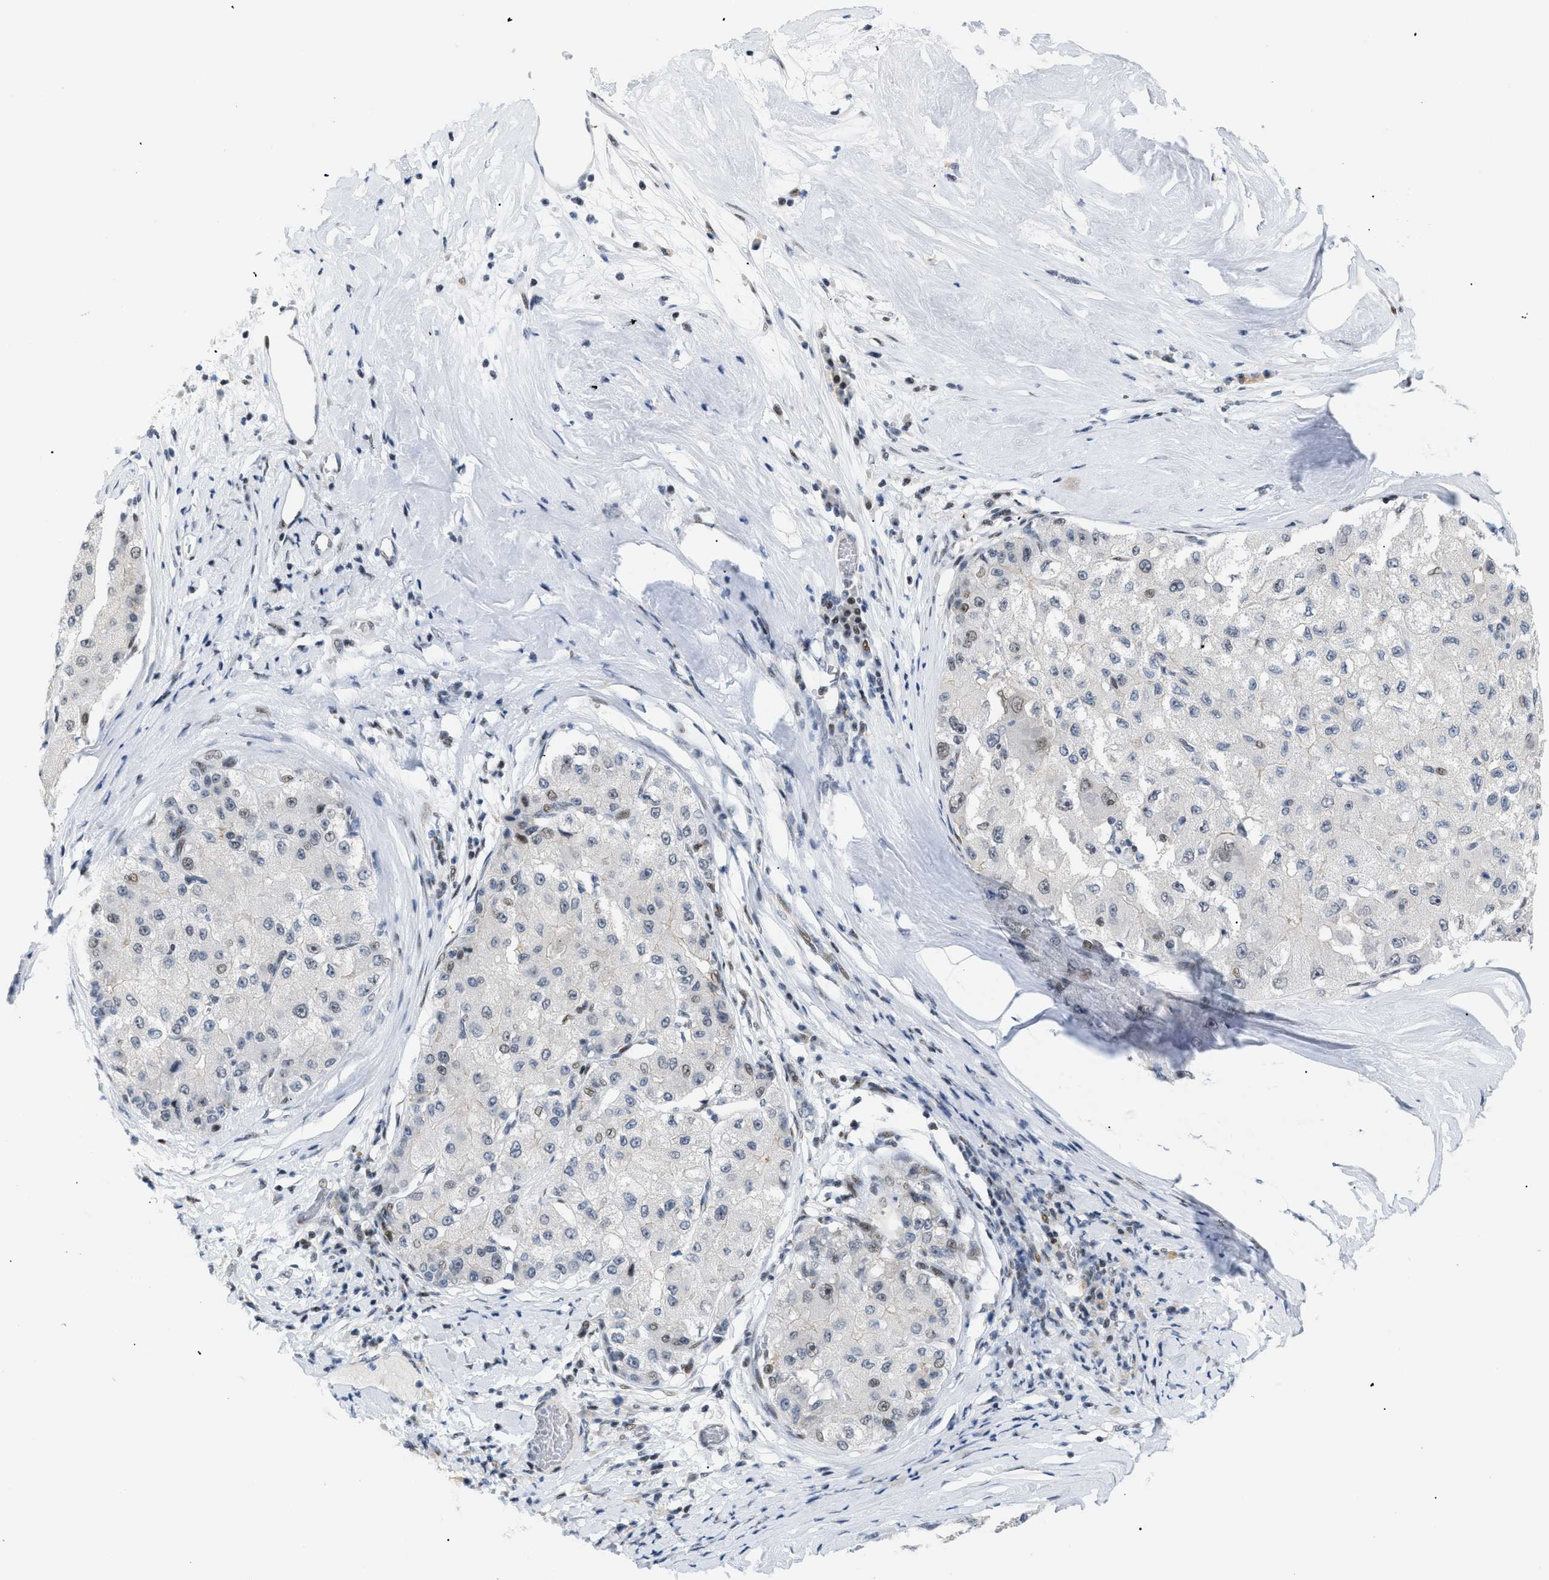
{"staining": {"intensity": "weak", "quantity": "<25%", "location": "nuclear"}, "tissue": "liver cancer", "cell_type": "Tumor cells", "image_type": "cancer", "snomed": [{"axis": "morphology", "description": "Carcinoma, Hepatocellular, NOS"}, {"axis": "topography", "description": "Liver"}], "caption": "Tumor cells are negative for protein expression in human liver cancer.", "gene": "MED1", "patient": {"sex": "male", "age": 80}}